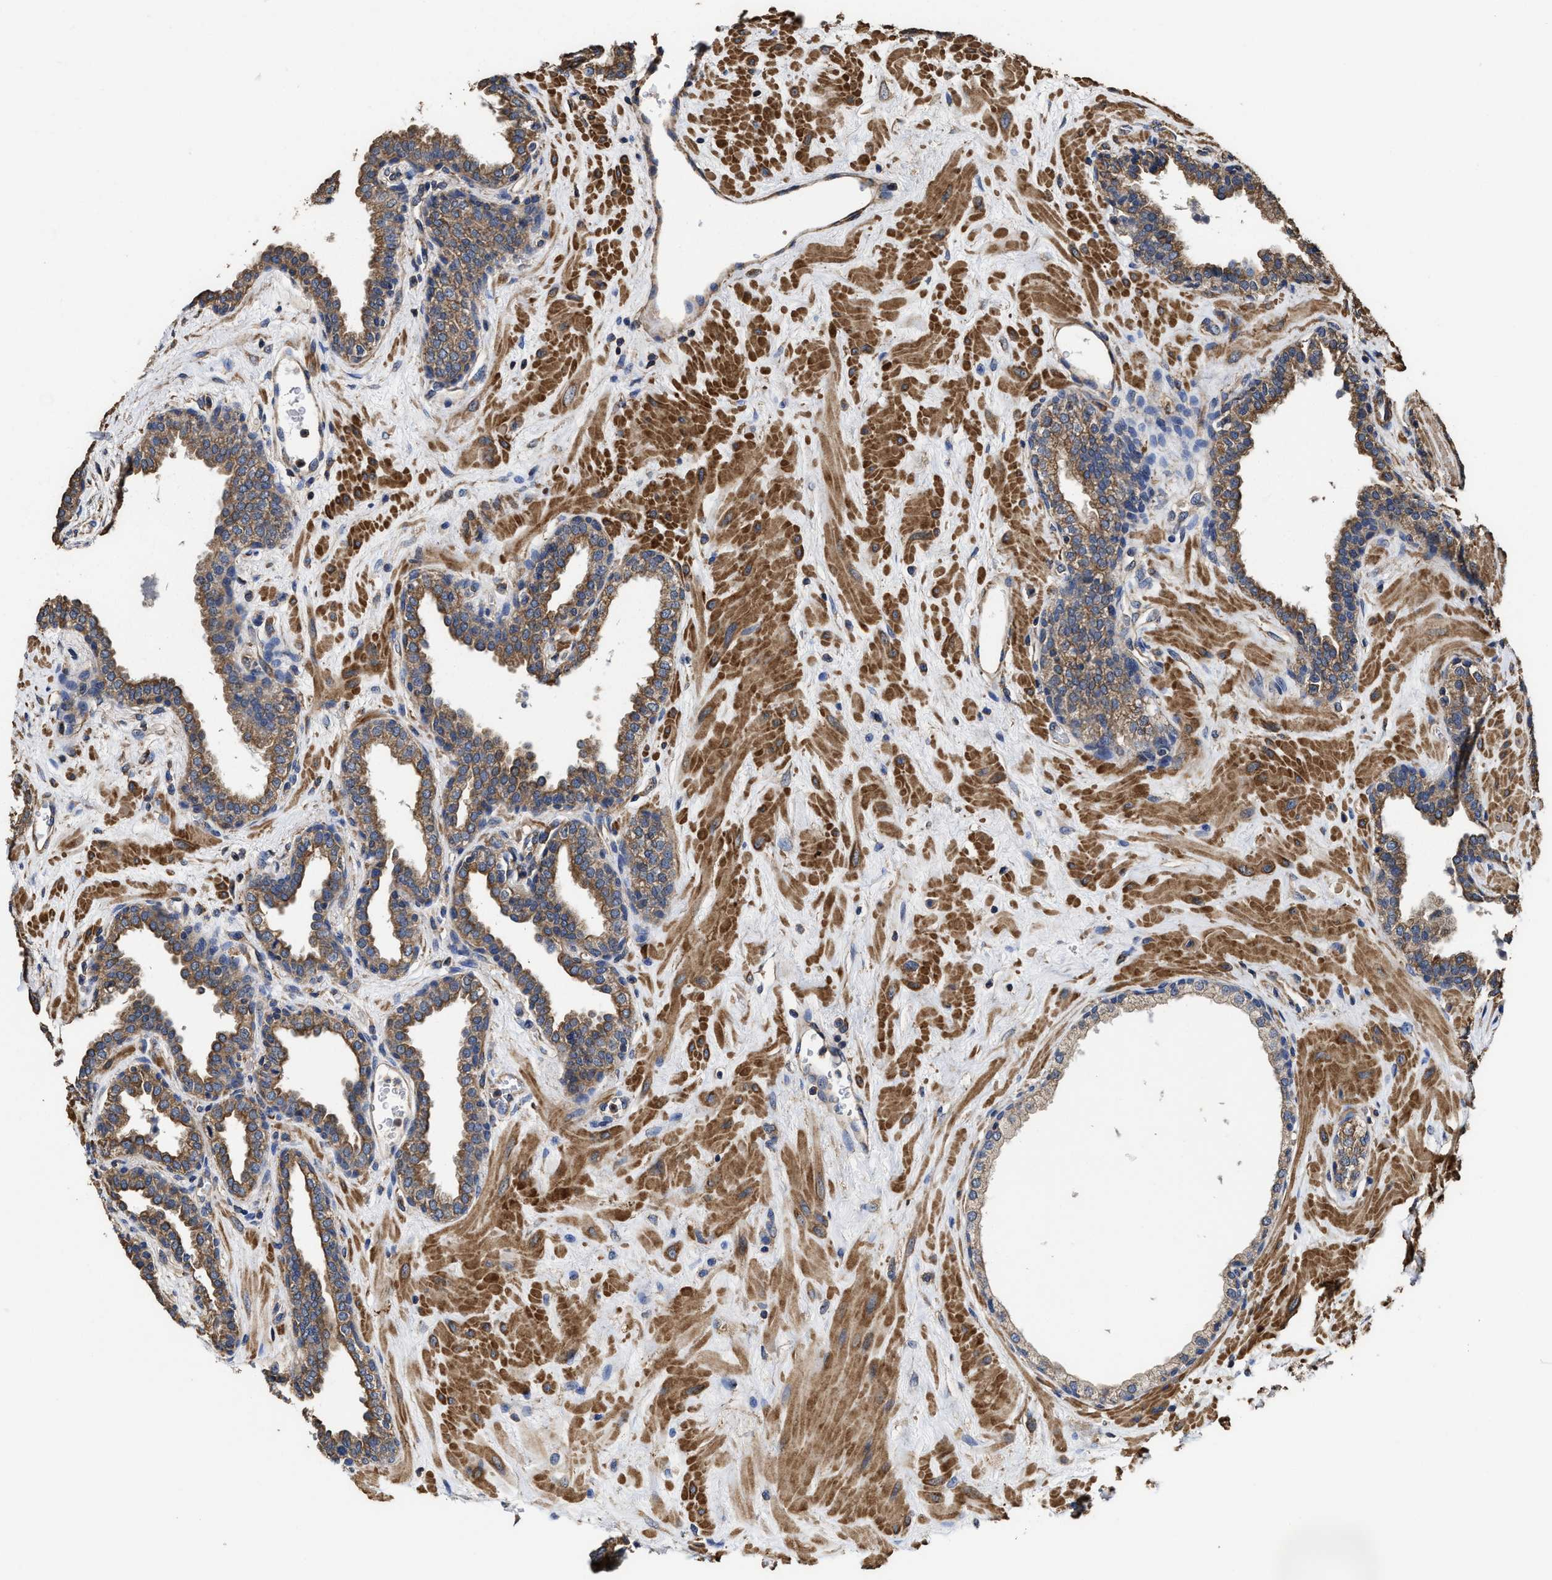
{"staining": {"intensity": "moderate", "quantity": ">75%", "location": "cytoplasmic/membranous"}, "tissue": "prostate", "cell_type": "Glandular cells", "image_type": "normal", "snomed": [{"axis": "morphology", "description": "Normal tissue, NOS"}, {"axis": "topography", "description": "Prostate"}], "caption": "Immunohistochemistry (IHC) histopathology image of normal human prostate stained for a protein (brown), which displays medium levels of moderate cytoplasmic/membranous staining in approximately >75% of glandular cells.", "gene": "SFXN4", "patient": {"sex": "male", "age": 51}}